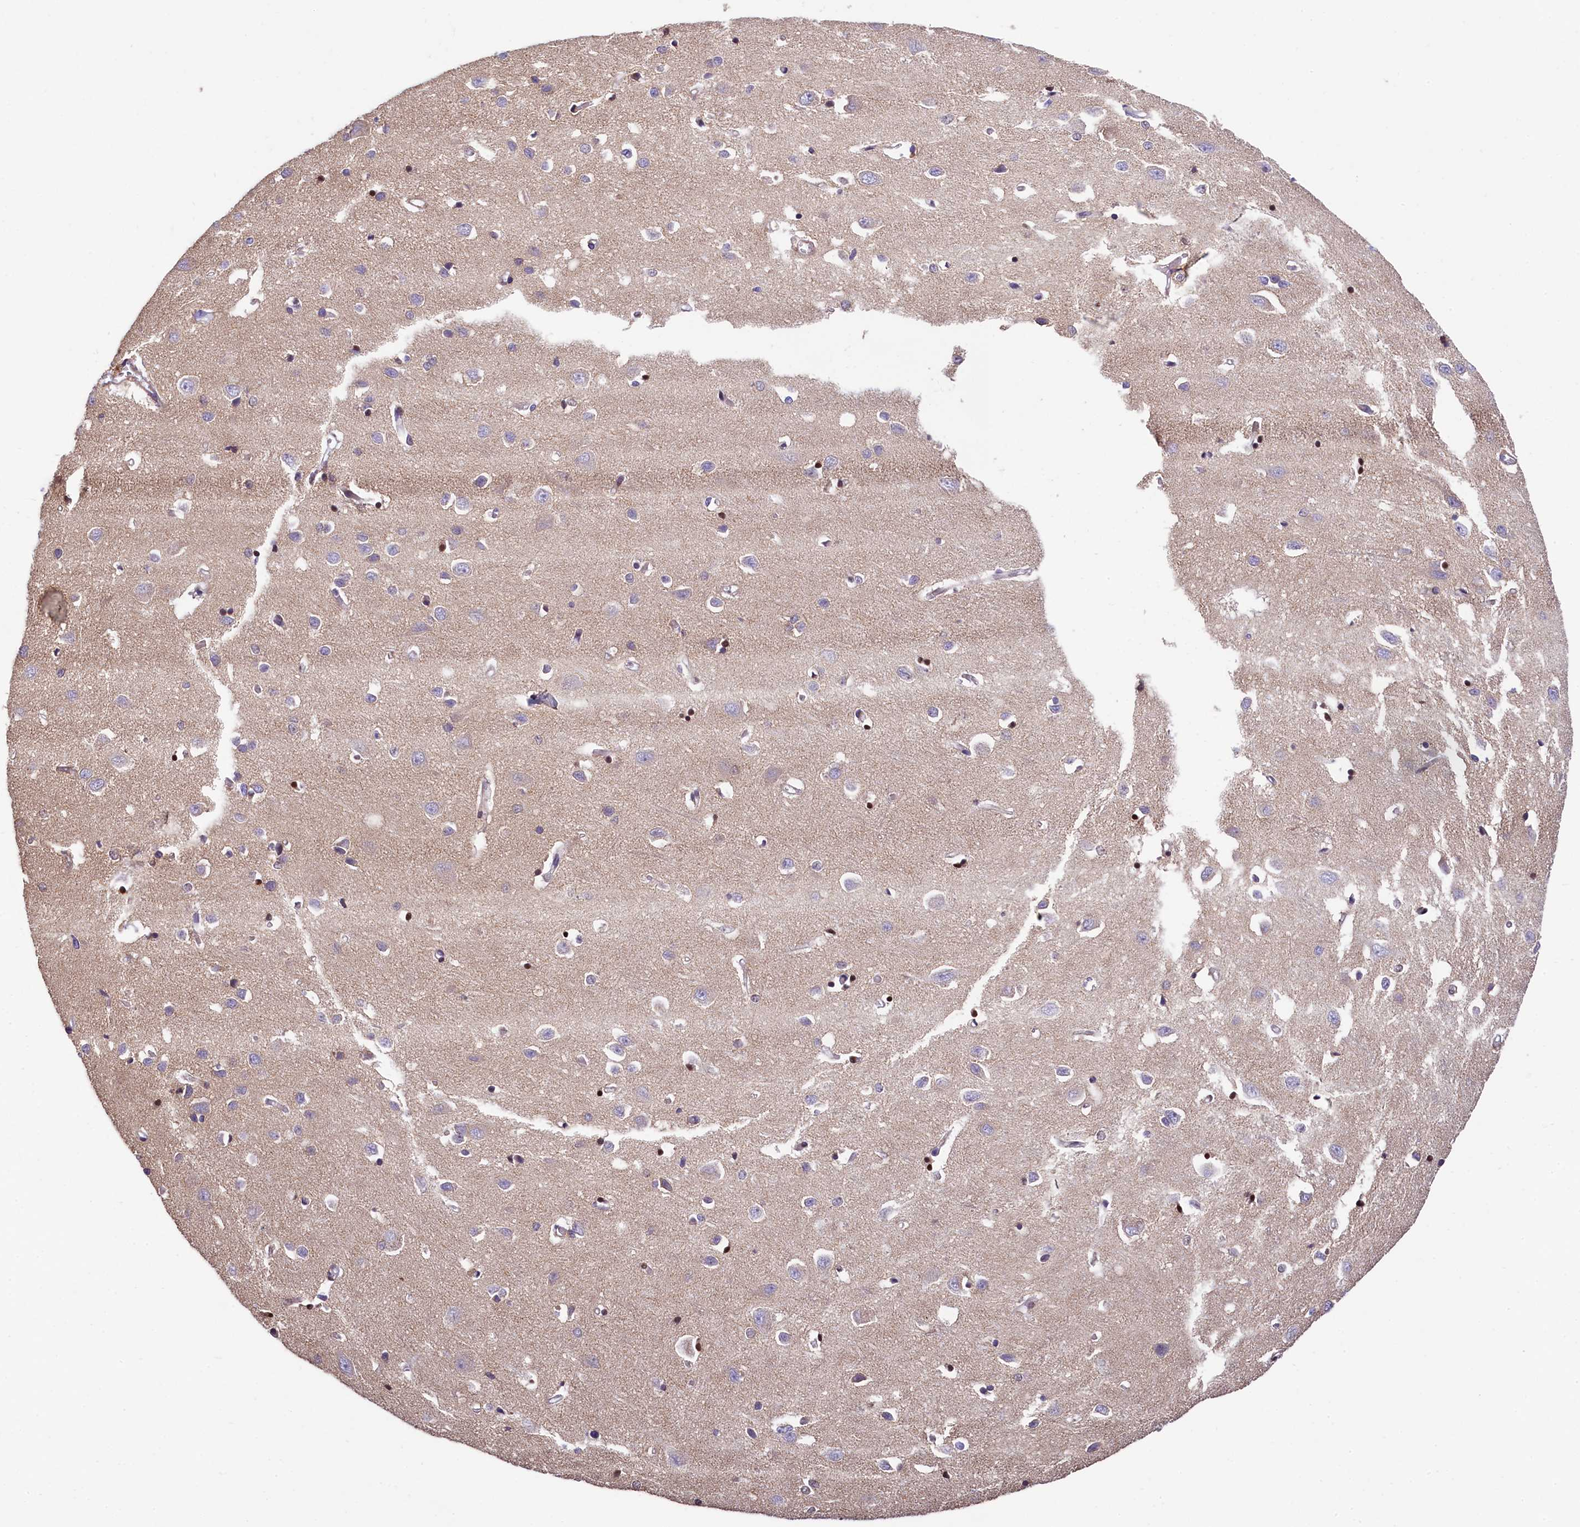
{"staining": {"intensity": "moderate", "quantity": "<25%", "location": "cytoplasmic/membranous,nuclear"}, "tissue": "cerebral cortex", "cell_type": "Endothelial cells", "image_type": "normal", "snomed": [{"axis": "morphology", "description": "Normal tissue, NOS"}, {"axis": "topography", "description": "Cerebral cortex"}], "caption": "Human cerebral cortex stained with a protein marker exhibits moderate staining in endothelial cells.", "gene": "ZNF2", "patient": {"sex": "female", "age": 64}}